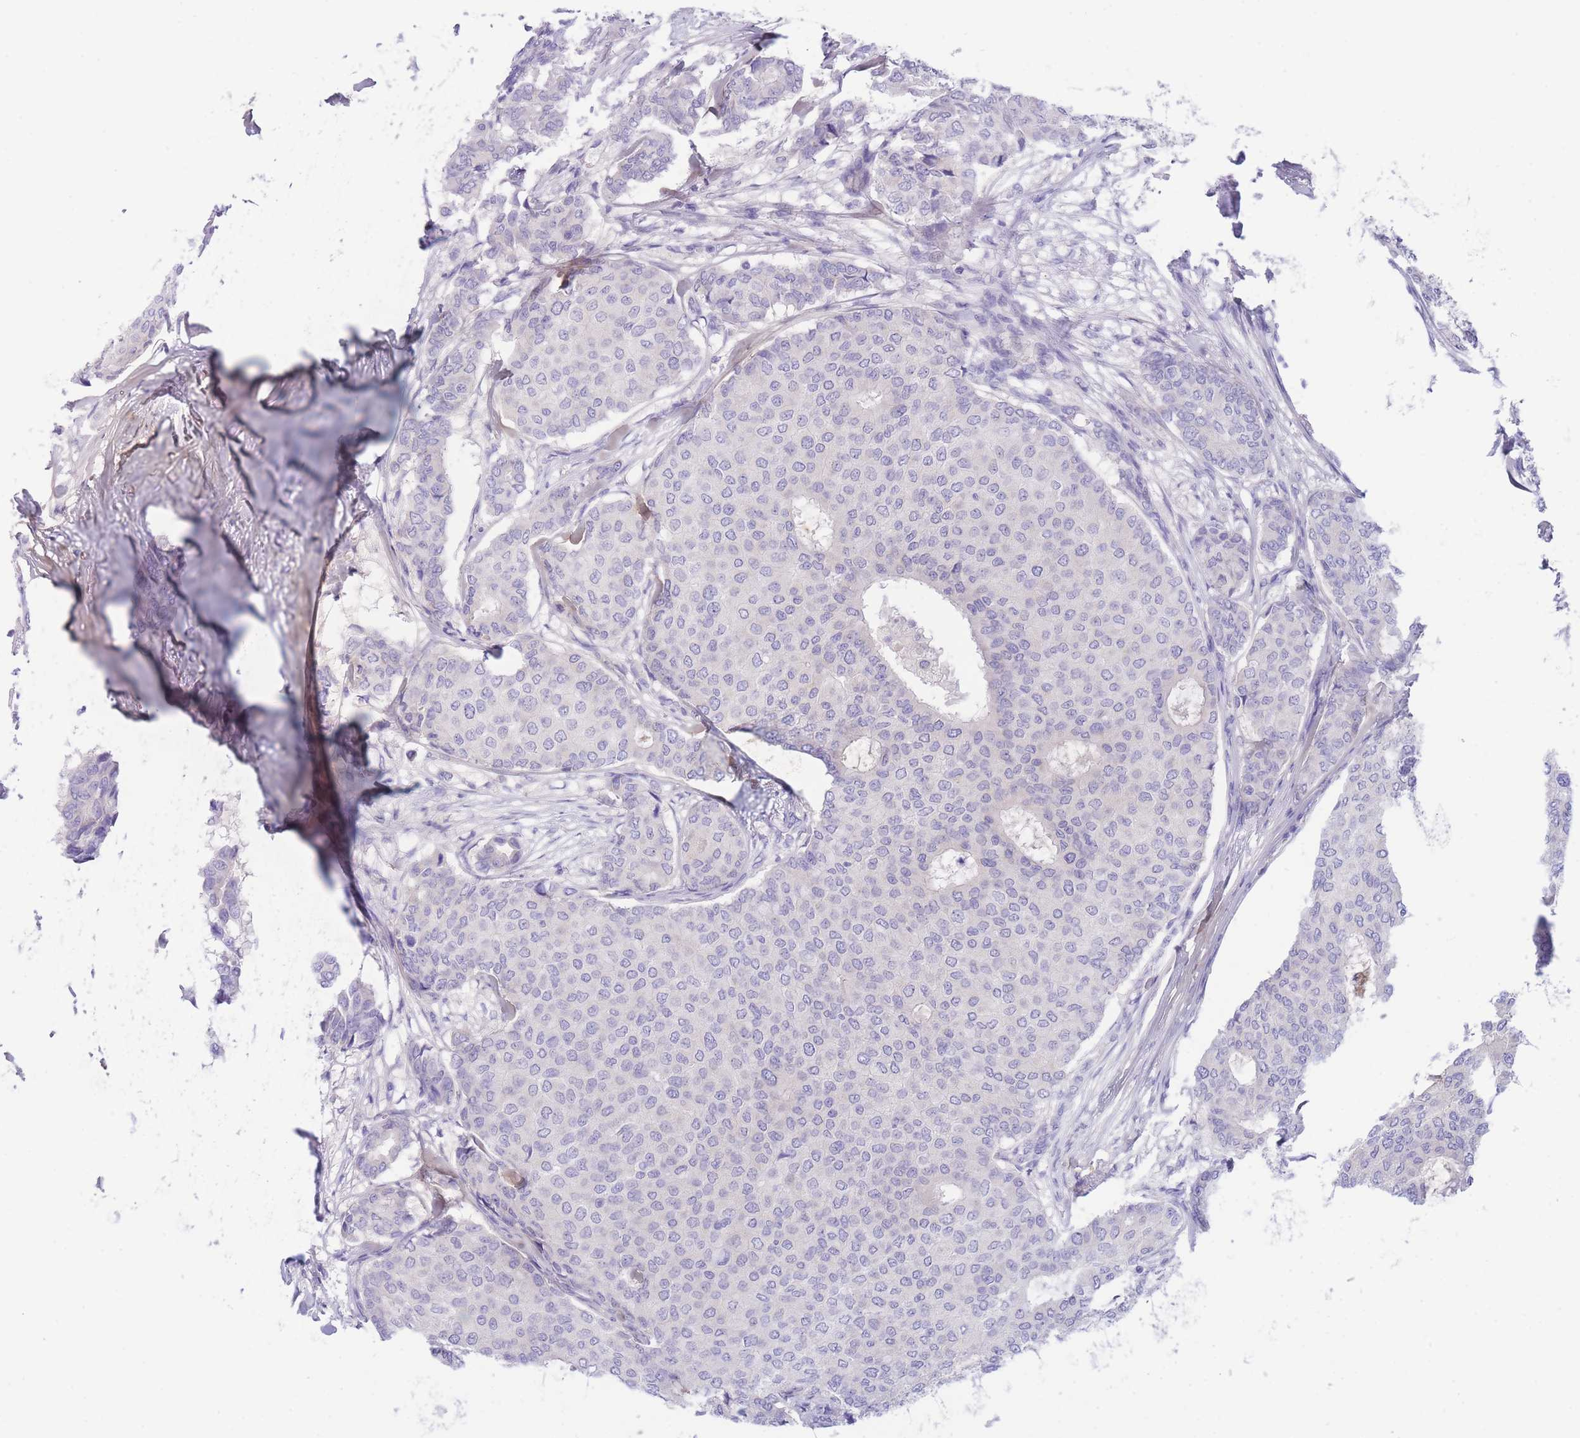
{"staining": {"intensity": "negative", "quantity": "none", "location": "none"}, "tissue": "breast cancer", "cell_type": "Tumor cells", "image_type": "cancer", "snomed": [{"axis": "morphology", "description": "Duct carcinoma"}, {"axis": "topography", "description": "Breast"}], "caption": "The immunohistochemistry image has no significant staining in tumor cells of breast cancer tissue. (DAB IHC, high magnification).", "gene": "PCDHB3", "patient": {"sex": "female", "age": 75}}